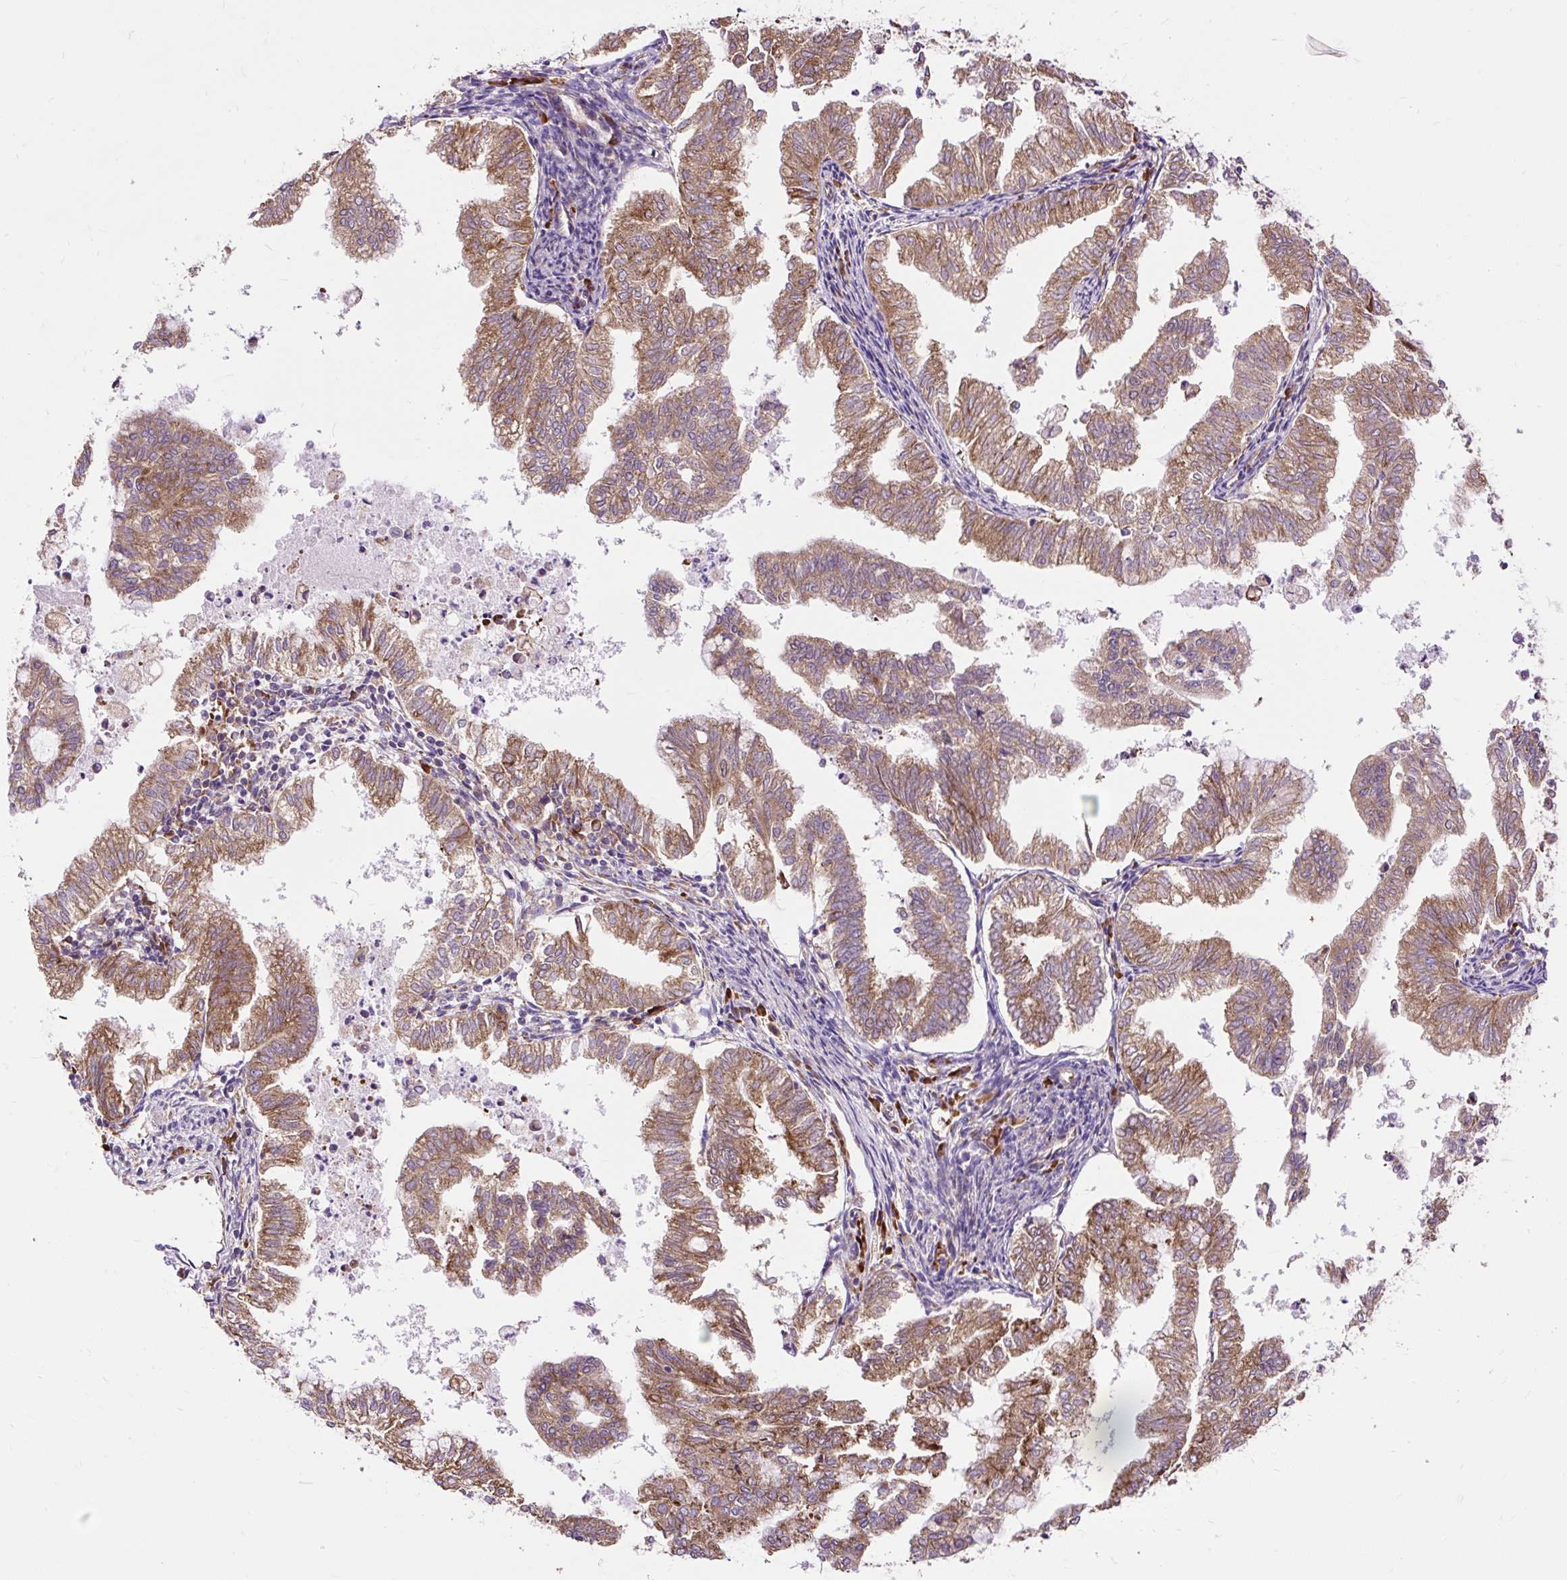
{"staining": {"intensity": "moderate", "quantity": ">75%", "location": "cytoplasmic/membranous"}, "tissue": "endometrial cancer", "cell_type": "Tumor cells", "image_type": "cancer", "snomed": [{"axis": "morphology", "description": "Necrosis, NOS"}, {"axis": "morphology", "description": "Adenocarcinoma, NOS"}, {"axis": "topography", "description": "Endometrium"}], "caption": "Protein staining of endometrial cancer (adenocarcinoma) tissue exhibits moderate cytoplasmic/membranous staining in about >75% of tumor cells. (Stains: DAB (3,3'-diaminobenzidine) in brown, nuclei in blue, Microscopy: brightfield microscopy at high magnification).", "gene": "RPS5", "patient": {"sex": "female", "age": 79}}